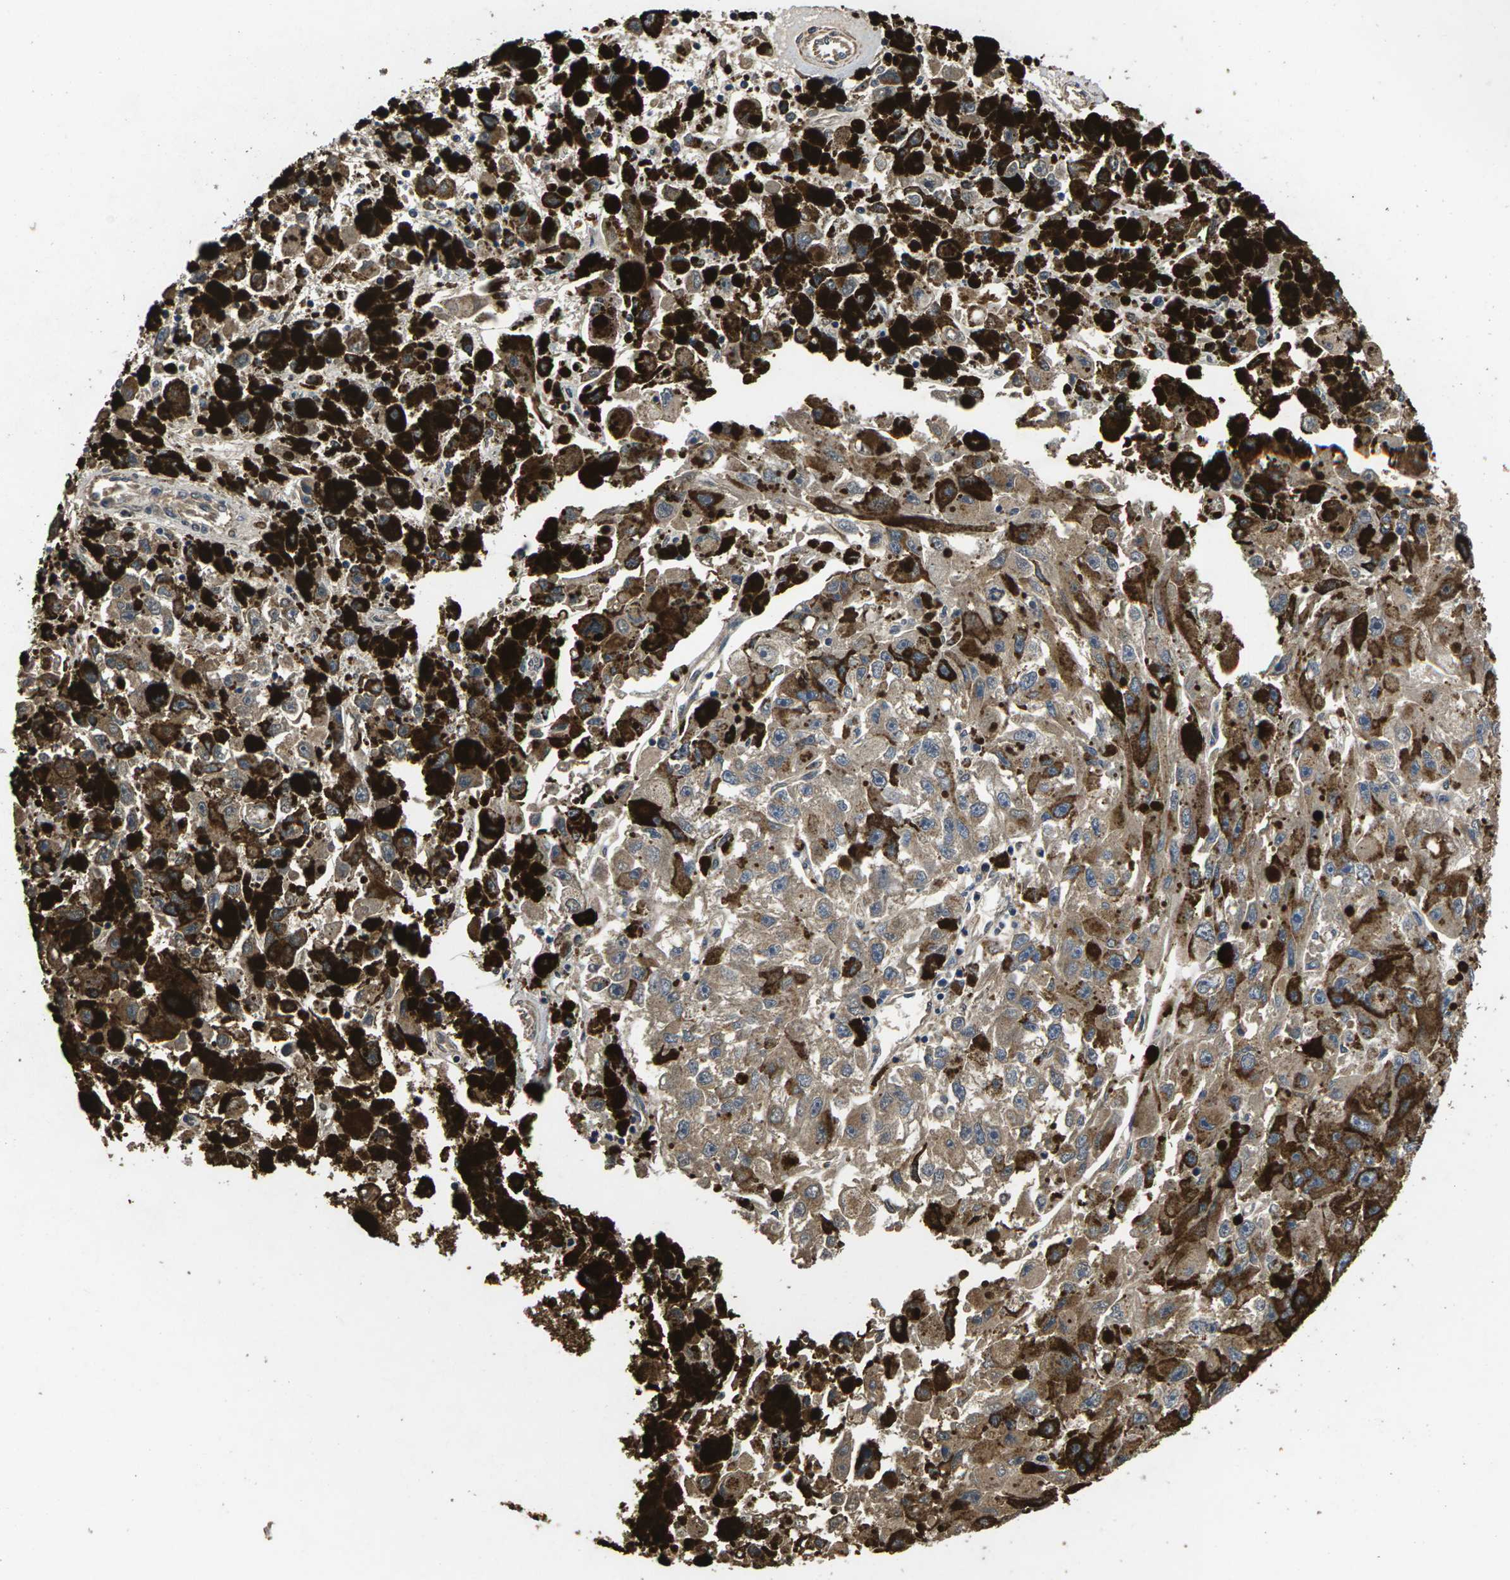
{"staining": {"intensity": "weak", "quantity": ">75%", "location": "cytoplasmic/membranous"}, "tissue": "melanoma", "cell_type": "Tumor cells", "image_type": "cancer", "snomed": [{"axis": "morphology", "description": "Malignant melanoma, NOS"}, {"axis": "topography", "description": "Skin"}], "caption": "There is low levels of weak cytoplasmic/membranous positivity in tumor cells of malignant melanoma, as demonstrated by immunohistochemical staining (brown color).", "gene": "B4GAT1", "patient": {"sex": "female", "age": 104}}